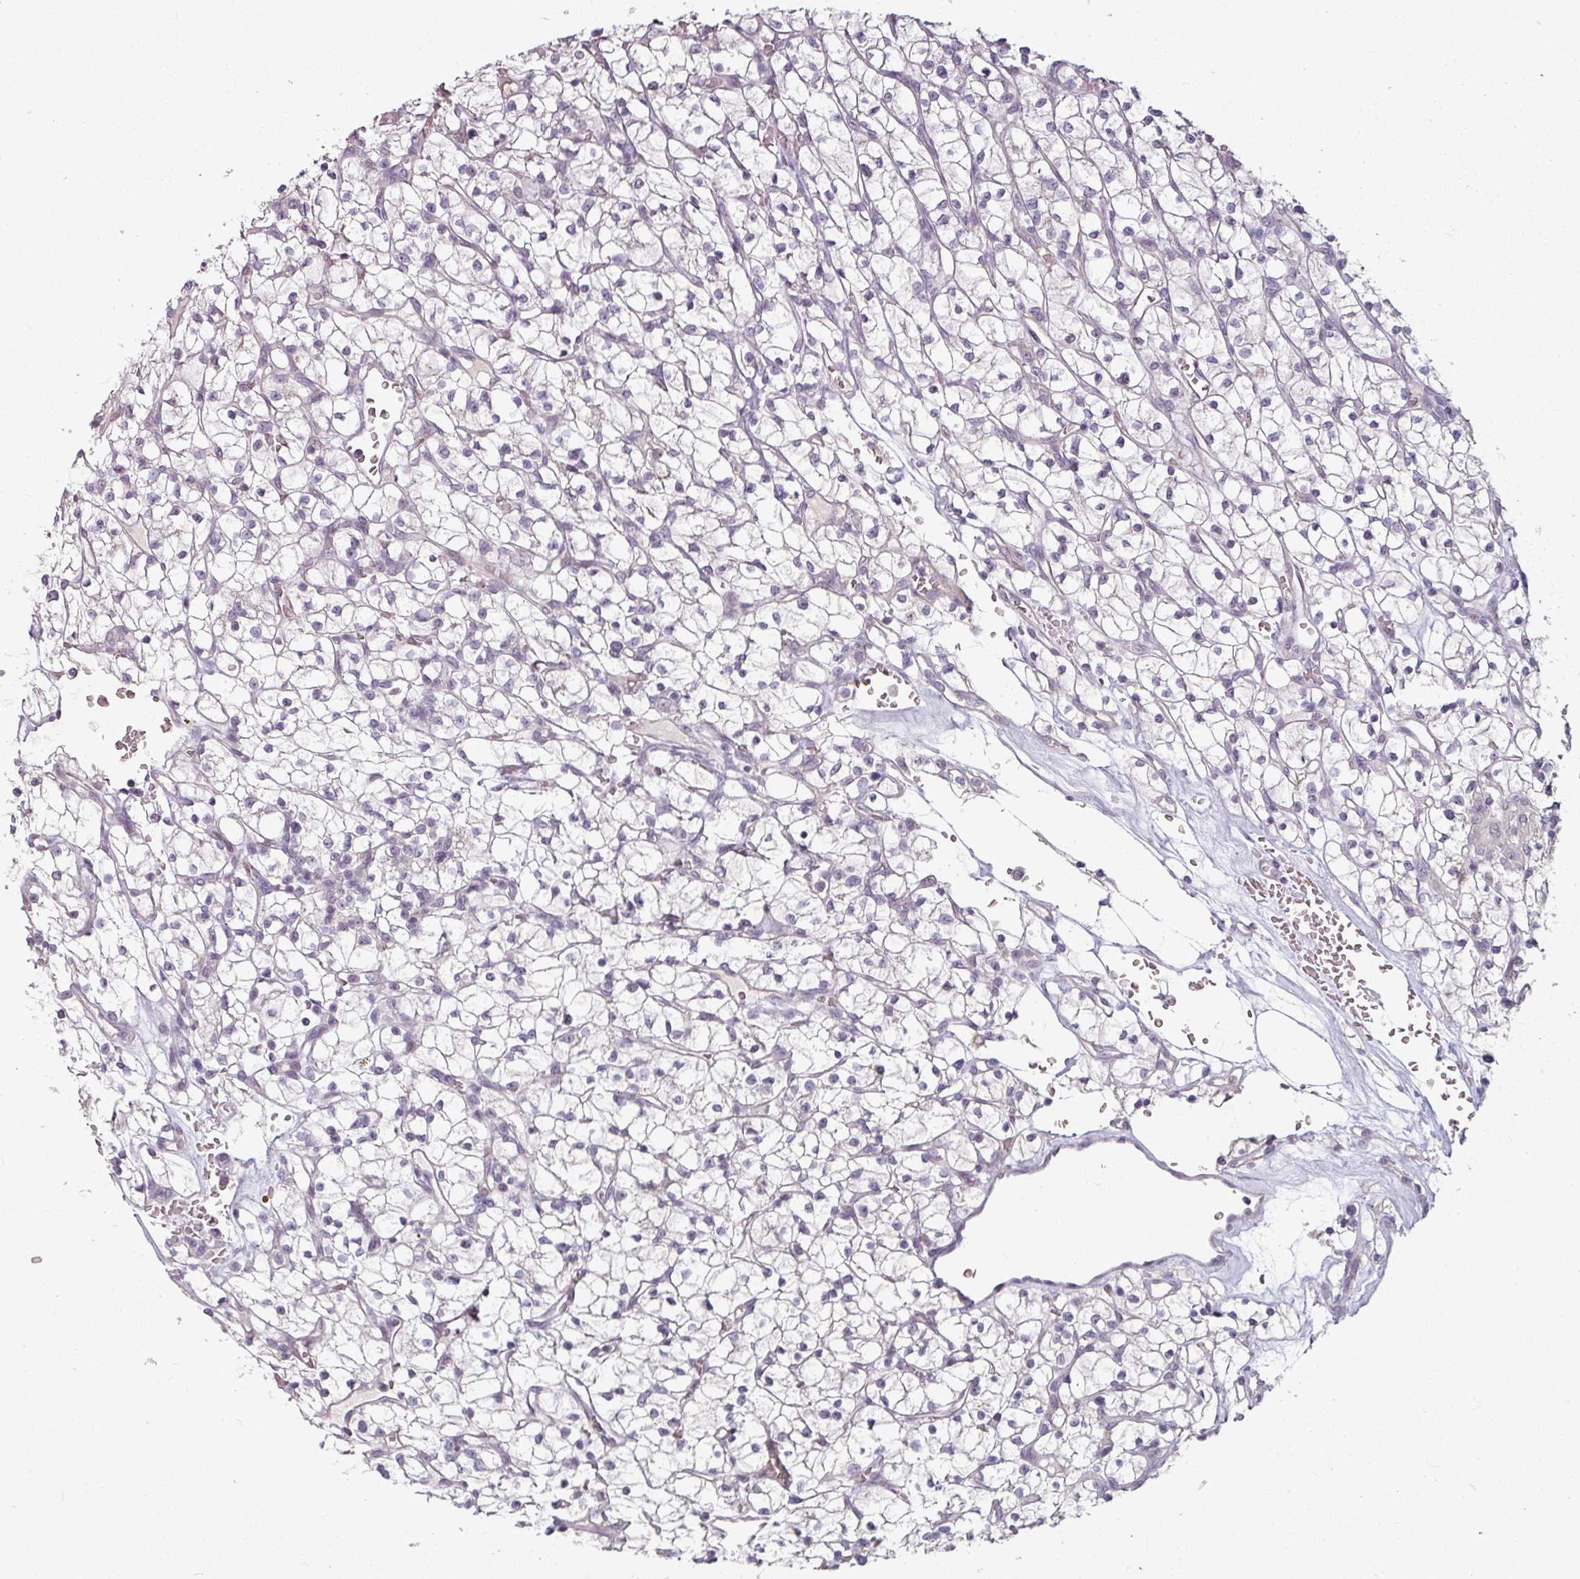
{"staining": {"intensity": "negative", "quantity": "none", "location": "none"}, "tissue": "renal cancer", "cell_type": "Tumor cells", "image_type": "cancer", "snomed": [{"axis": "morphology", "description": "Adenocarcinoma, NOS"}, {"axis": "topography", "description": "Kidney"}], "caption": "Adenocarcinoma (renal) was stained to show a protein in brown. There is no significant positivity in tumor cells. The staining is performed using DAB (3,3'-diaminobenzidine) brown chromogen with nuclei counter-stained in using hematoxylin.", "gene": "ZBTB6", "patient": {"sex": "female", "age": 64}}